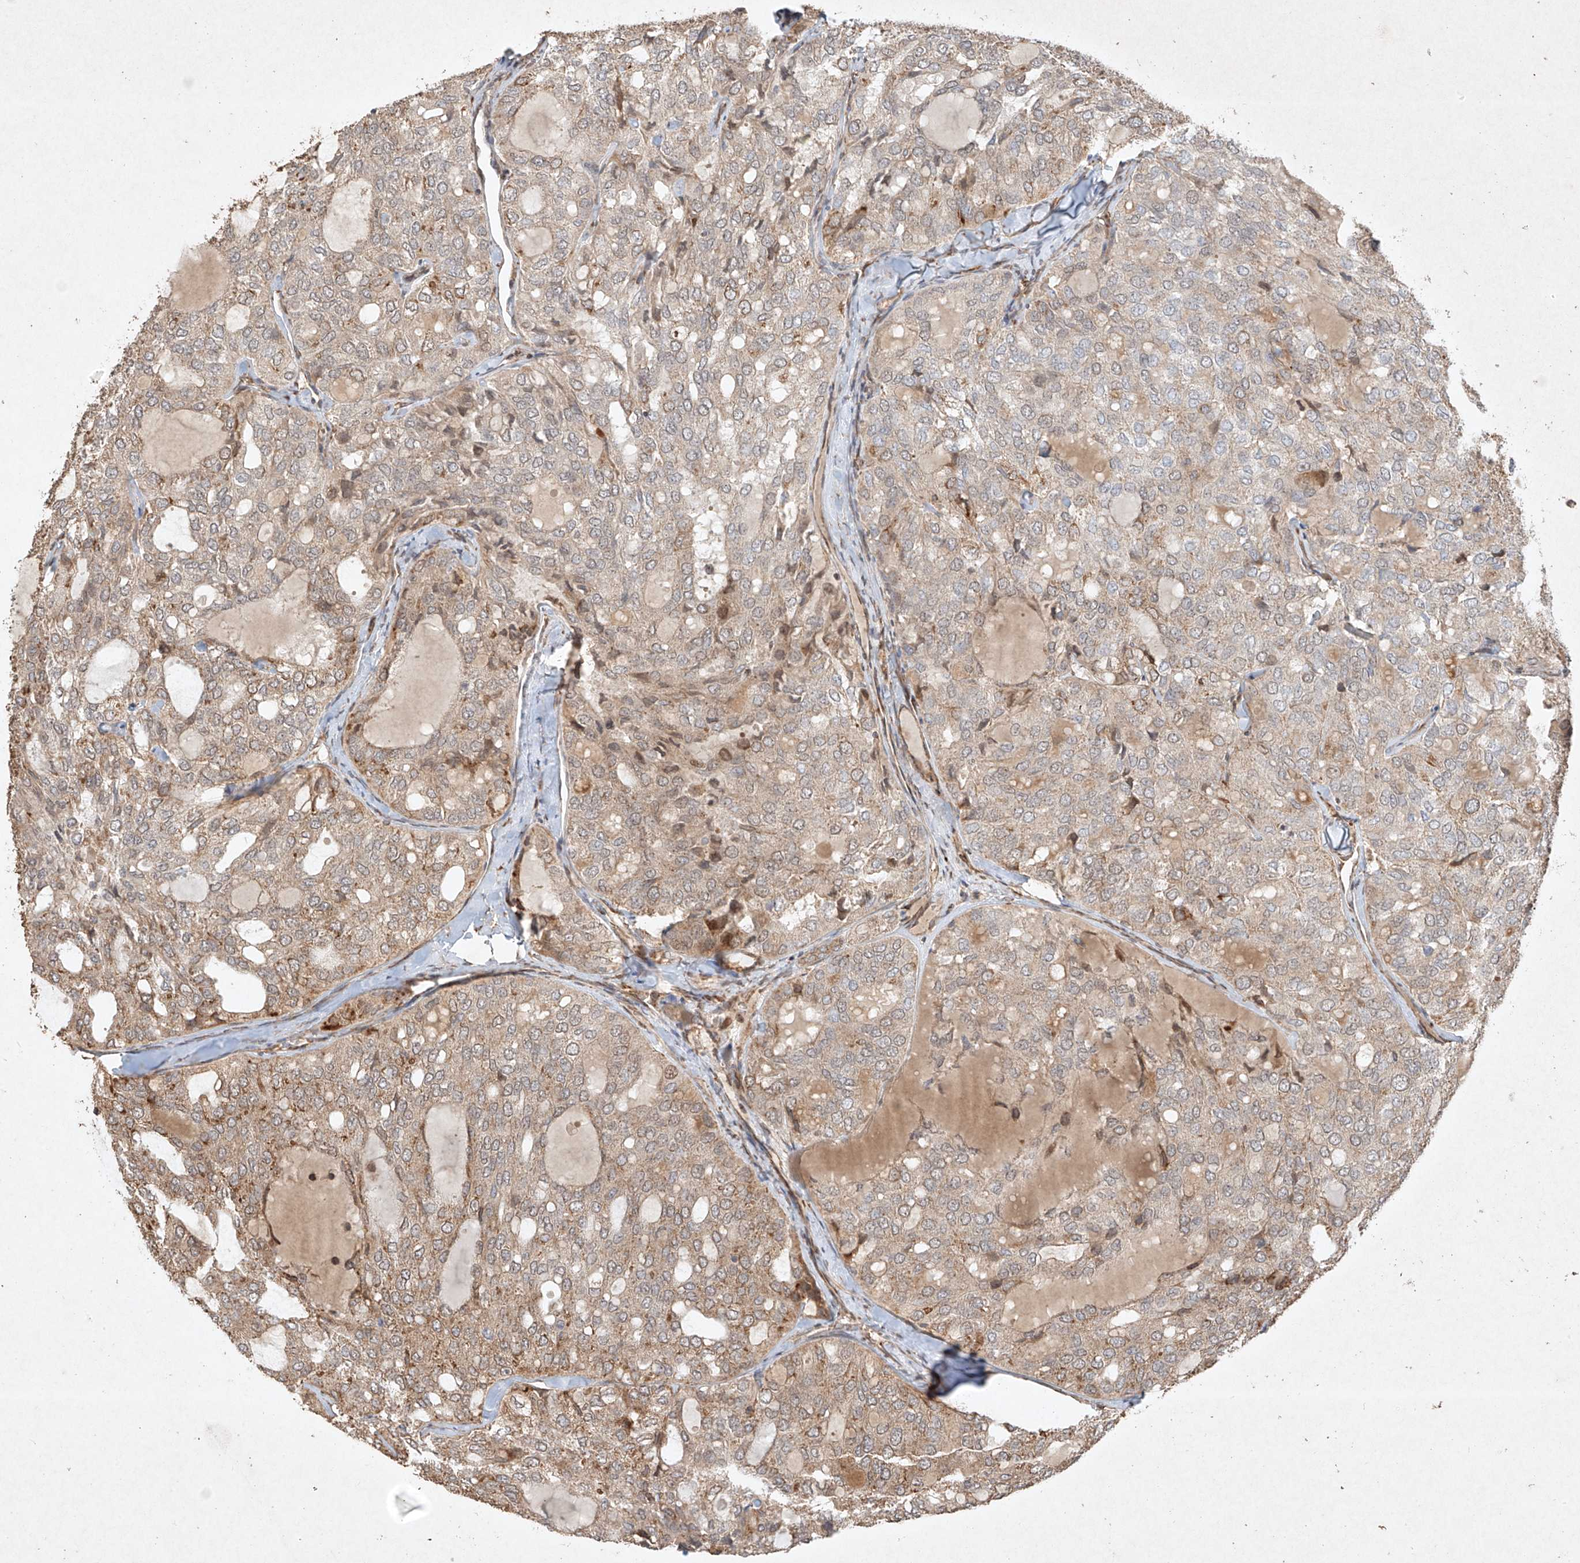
{"staining": {"intensity": "moderate", "quantity": ">75%", "location": "cytoplasmic/membranous"}, "tissue": "thyroid cancer", "cell_type": "Tumor cells", "image_type": "cancer", "snomed": [{"axis": "morphology", "description": "Follicular adenoma carcinoma, NOS"}, {"axis": "topography", "description": "Thyroid gland"}], "caption": "IHC histopathology image of thyroid follicular adenoma carcinoma stained for a protein (brown), which displays medium levels of moderate cytoplasmic/membranous positivity in about >75% of tumor cells.", "gene": "SEMA3B", "patient": {"sex": "male", "age": 75}}